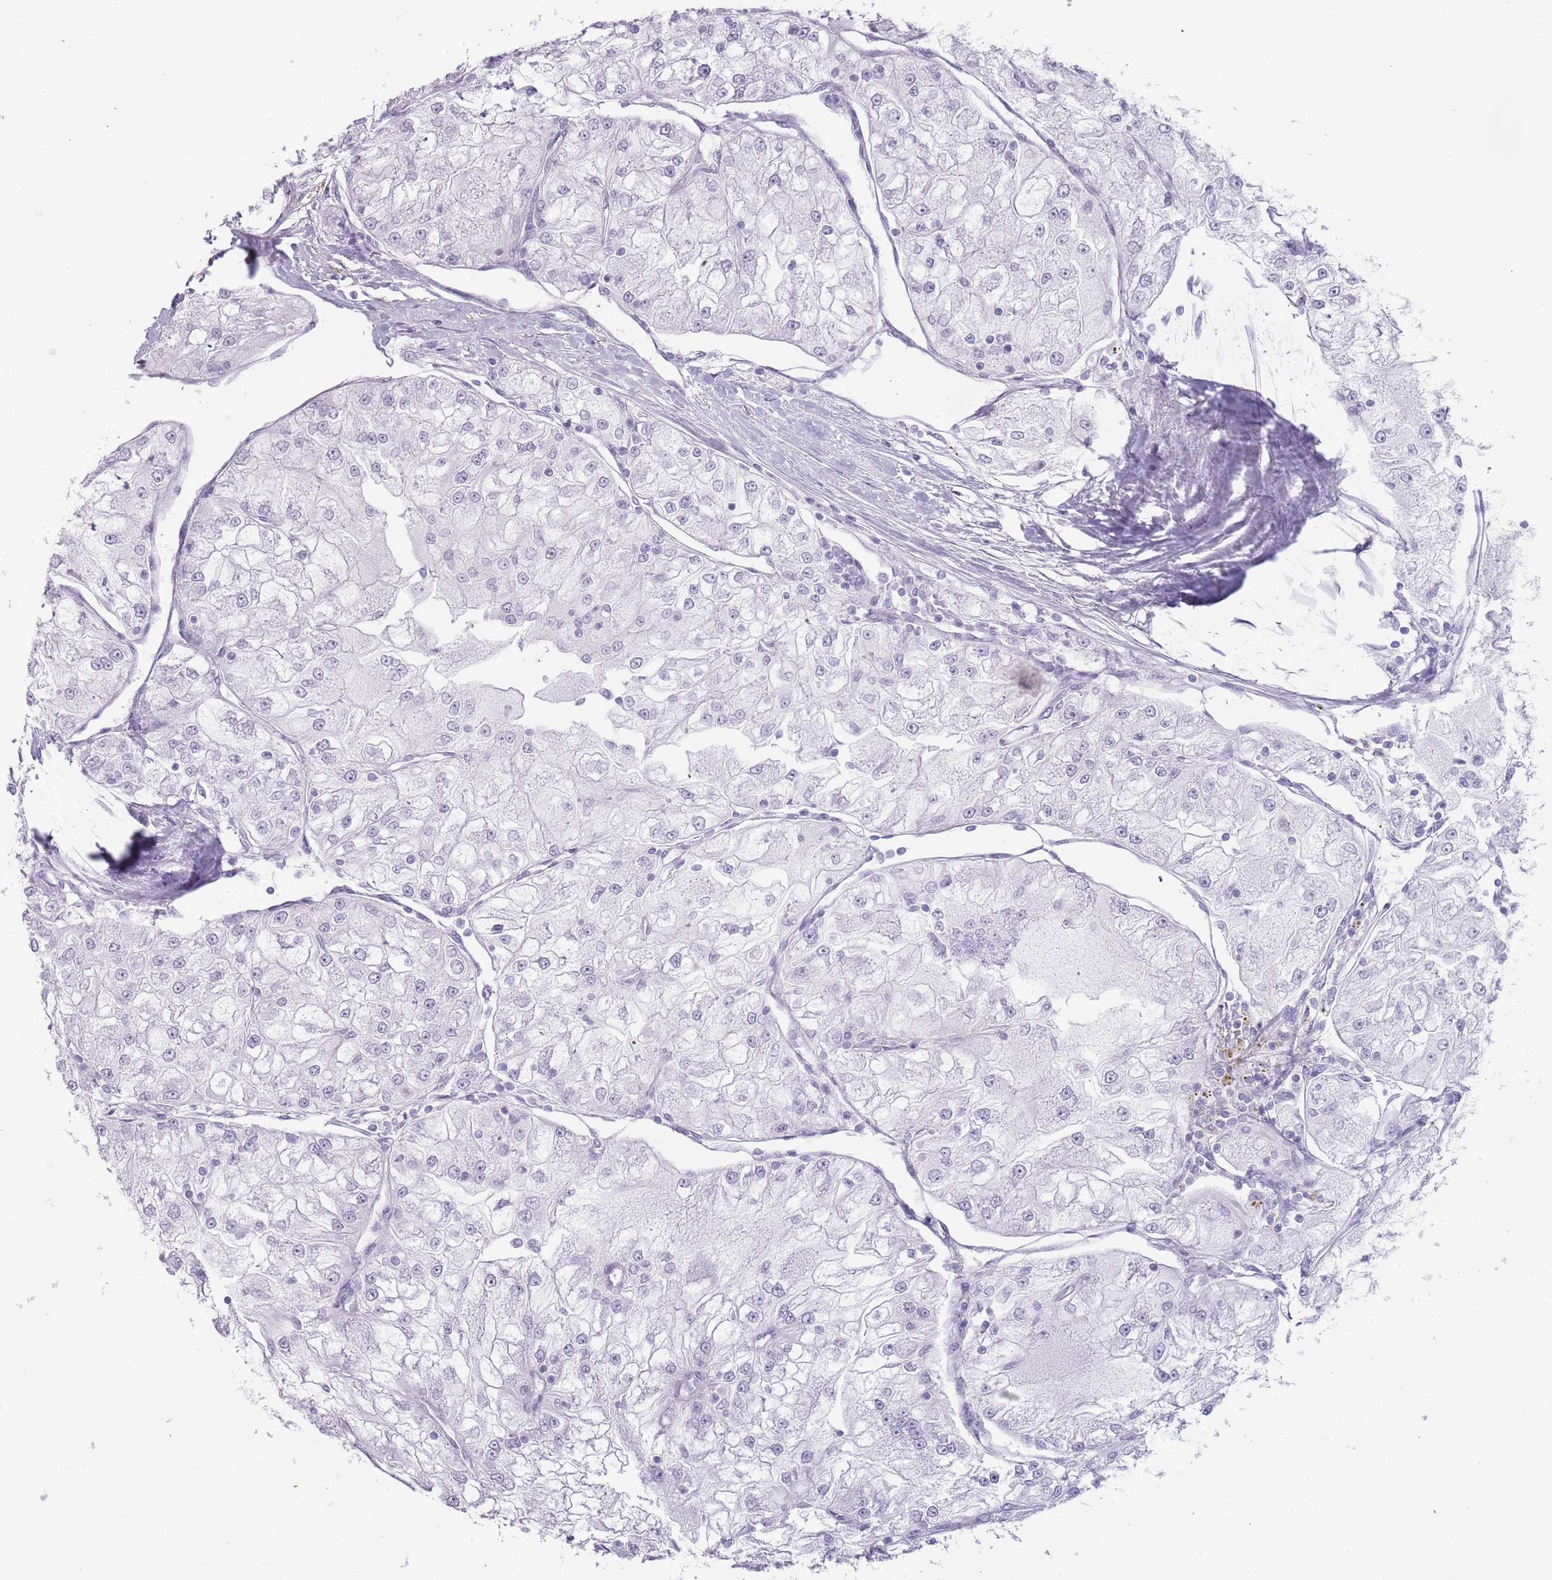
{"staining": {"intensity": "negative", "quantity": "none", "location": "none"}, "tissue": "renal cancer", "cell_type": "Tumor cells", "image_type": "cancer", "snomed": [{"axis": "morphology", "description": "Adenocarcinoma, NOS"}, {"axis": "topography", "description": "Kidney"}], "caption": "A photomicrograph of adenocarcinoma (renal) stained for a protein shows no brown staining in tumor cells. (Stains: DAB immunohistochemistry (IHC) with hematoxylin counter stain, Microscopy: brightfield microscopy at high magnification).", "gene": "COLEC12", "patient": {"sex": "female", "age": 72}}